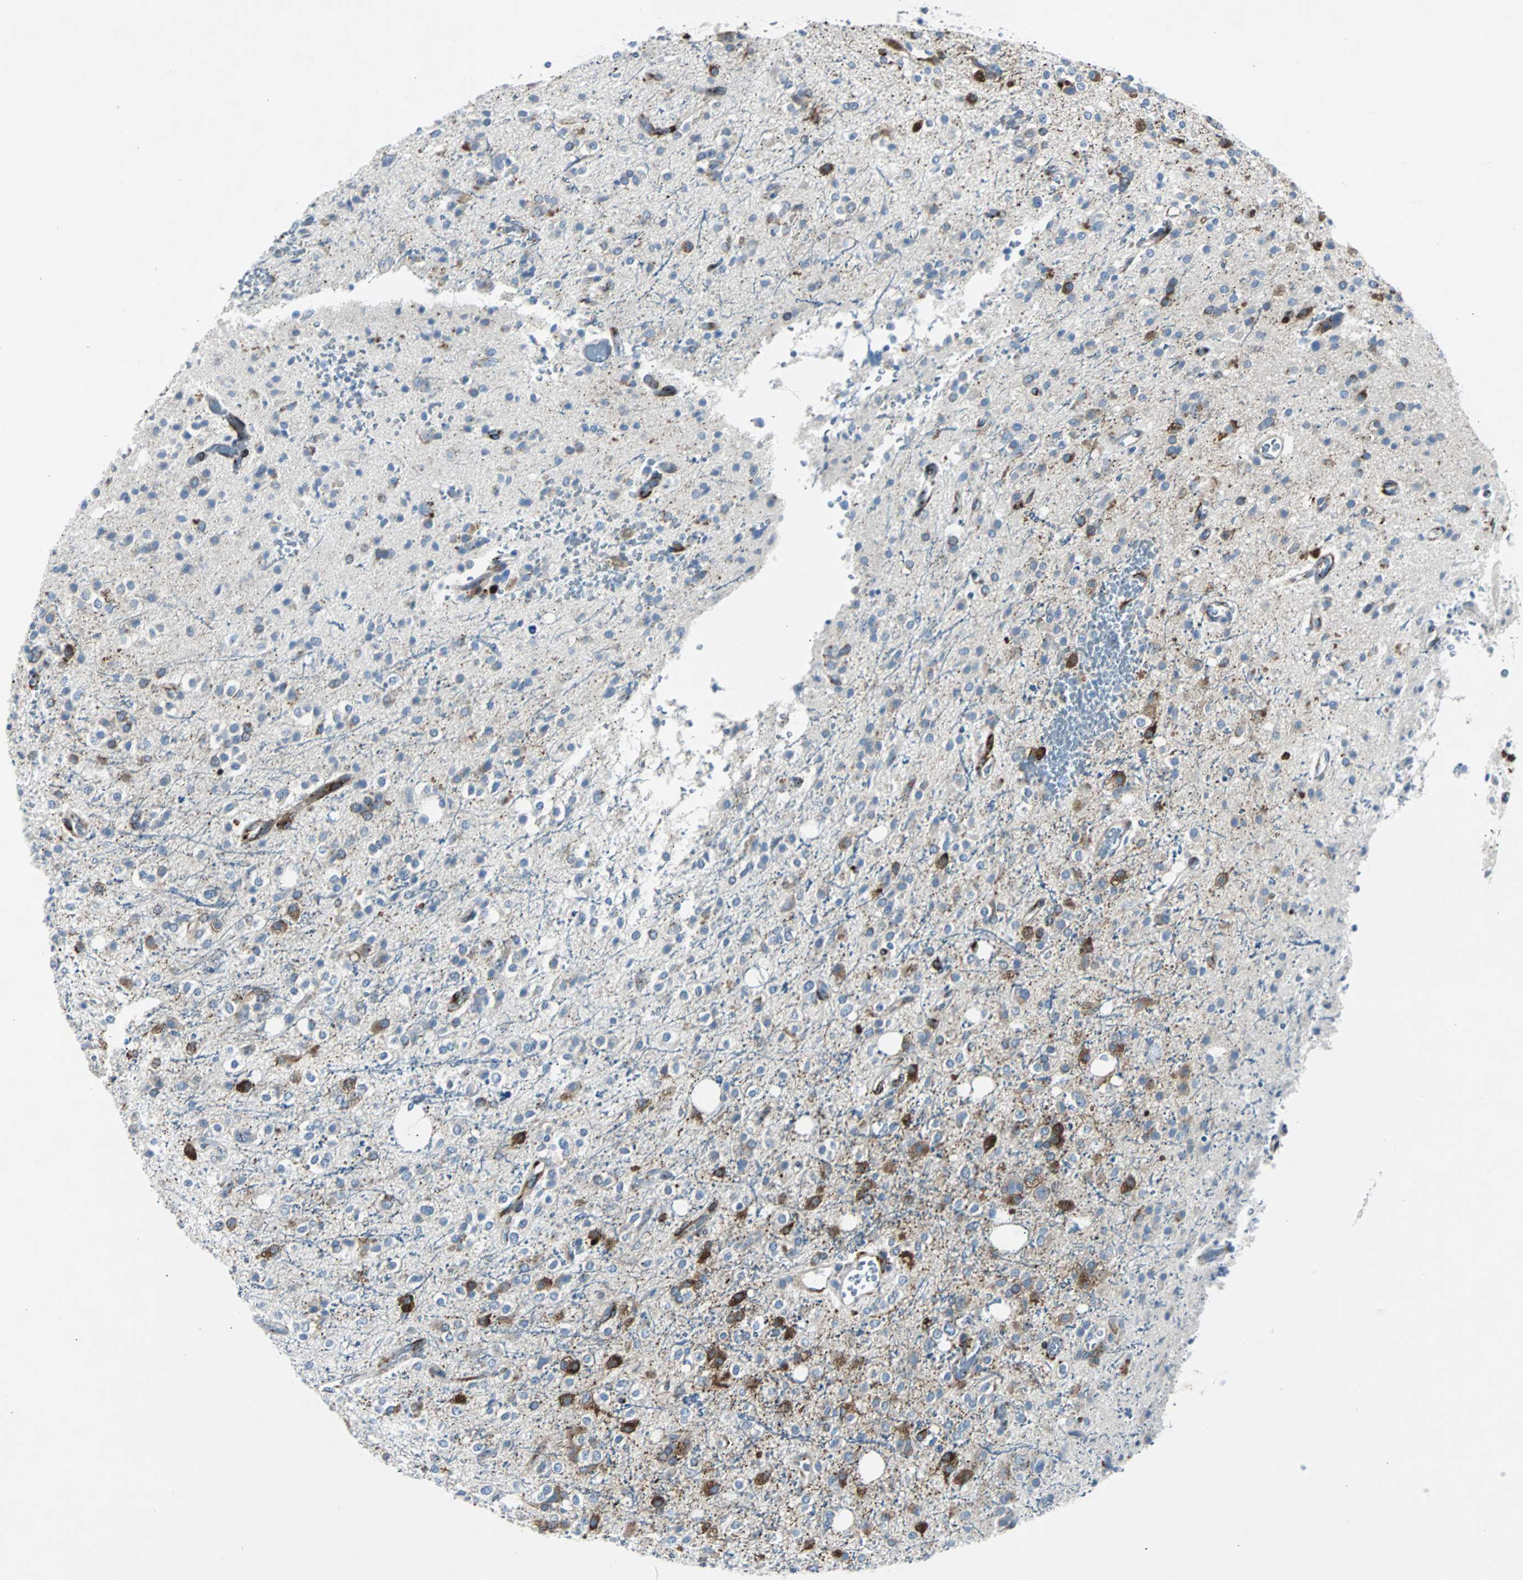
{"staining": {"intensity": "strong", "quantity": "25%-75%", "location": "cytoplasmic/membranous"}, "tissue": "glioma", "cell_type": "Tumor cells", "image_type": "cancer", "snomed": [{"axis": "morphology", "description": "Glioma, malignant, High grade"}, {"axis": "topography", "description": "Brain"}], "caption": "Human malignant high-grade glioma stained for a protein (brown) shows strong cytoplasmic/membranous positive positivity in approximately 25%-75% of tumor cells.", "gene": "BBC3", "patient": {"sex": "male", "age": 47}}